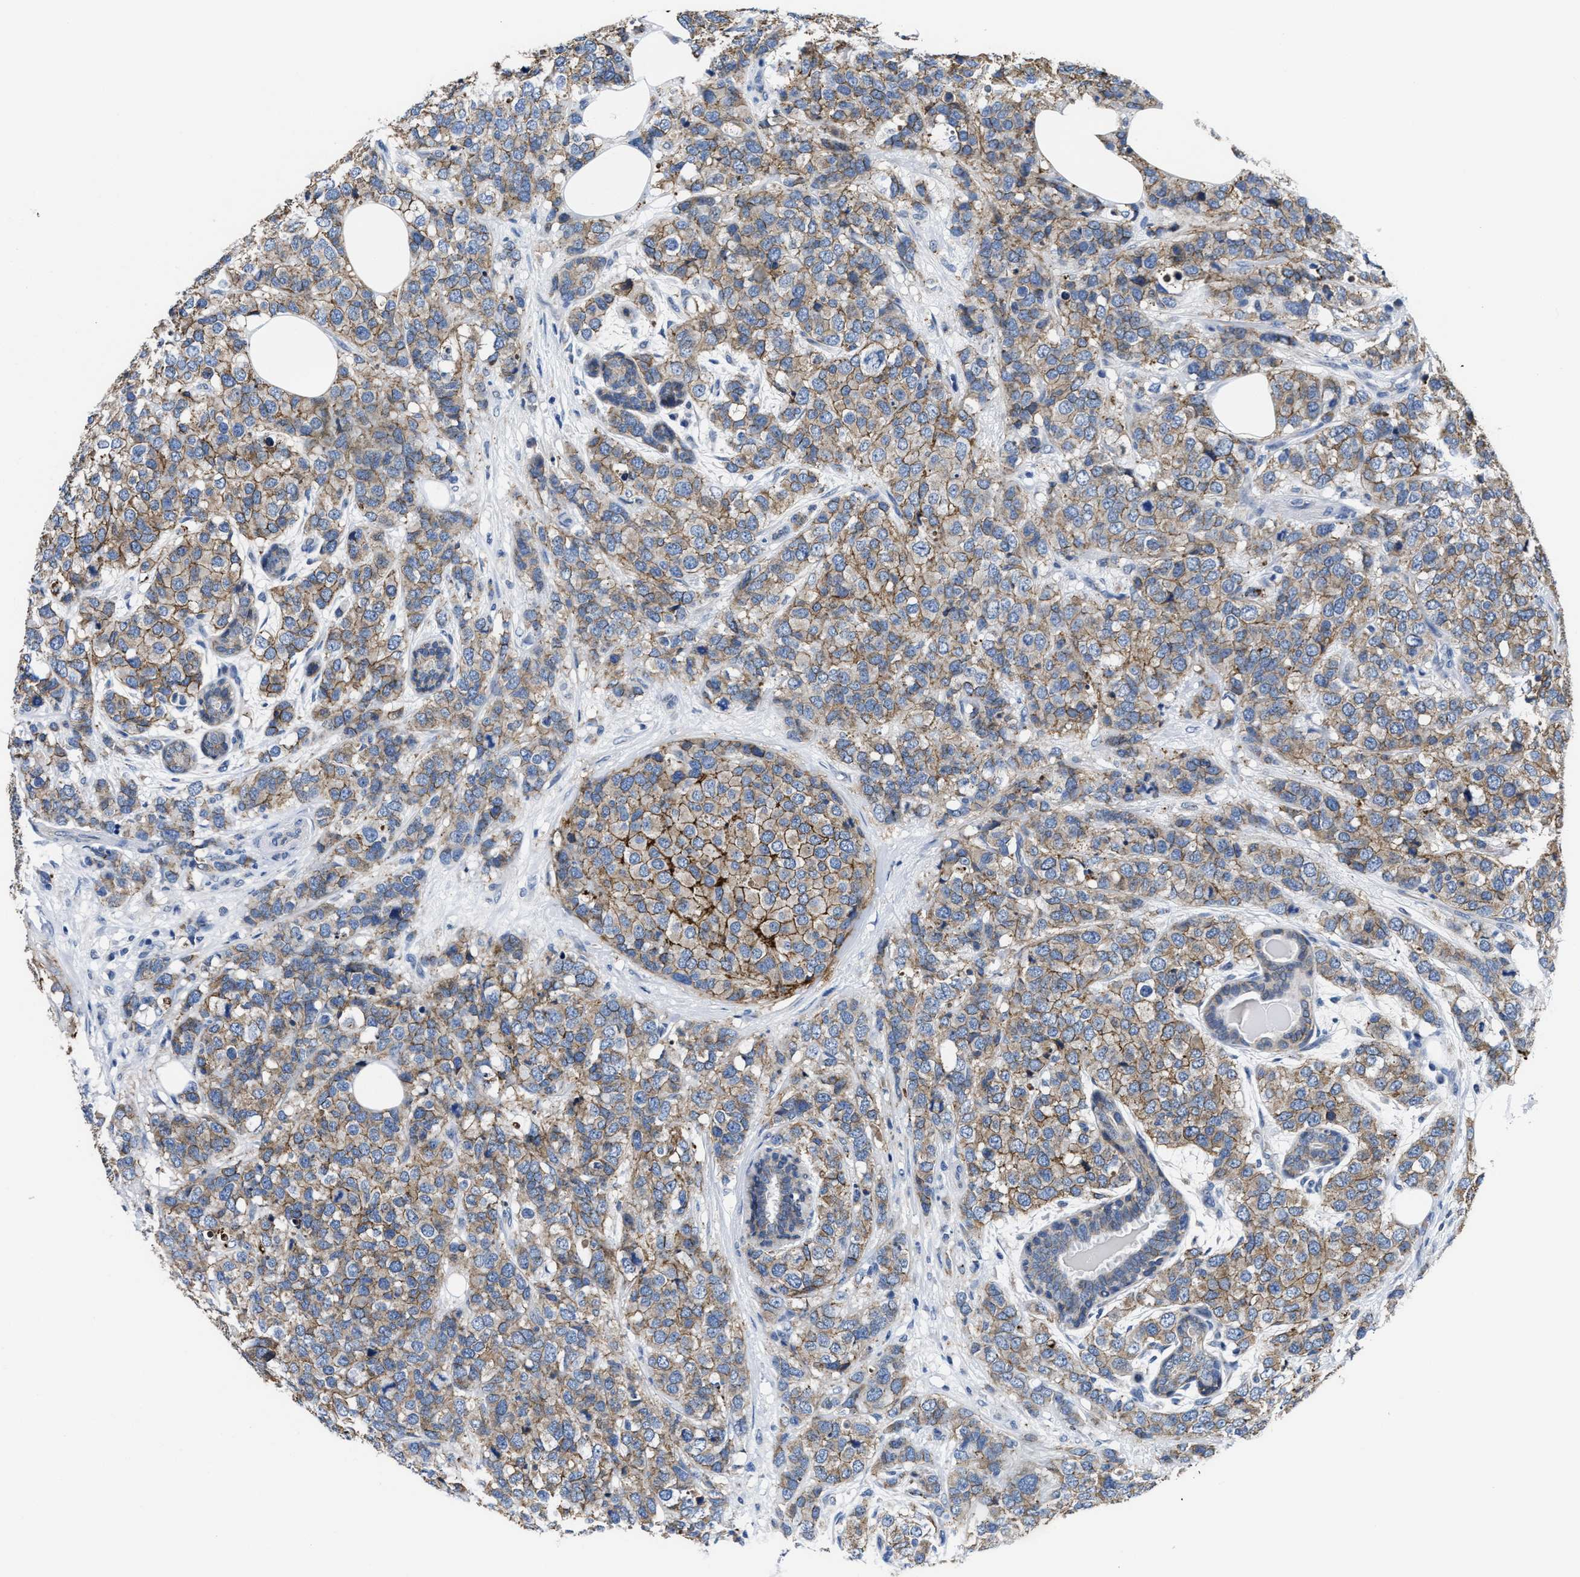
{"staining": {"intensity": "moderate", "quantity": ">75%", "location": "cytoplasmic/membranous"}, "tissue": "breast cancer", "cell_type": "Tumor cells", "image_type": "cancer", "snomed": [{"axis": "morphology", "description": "Lobular carcinoma"}, {"axis": "topography", "description": "Breast"}], "caption": "A brown stain shows moderate cytoplasmic/membranous expression of a protein in human lobular carcinoma (breast) tumor cells. (IHC, brightfield microscopy, high magnification).", "gene": "GHITM", "patient": {"sex": "female", "age": 59}}